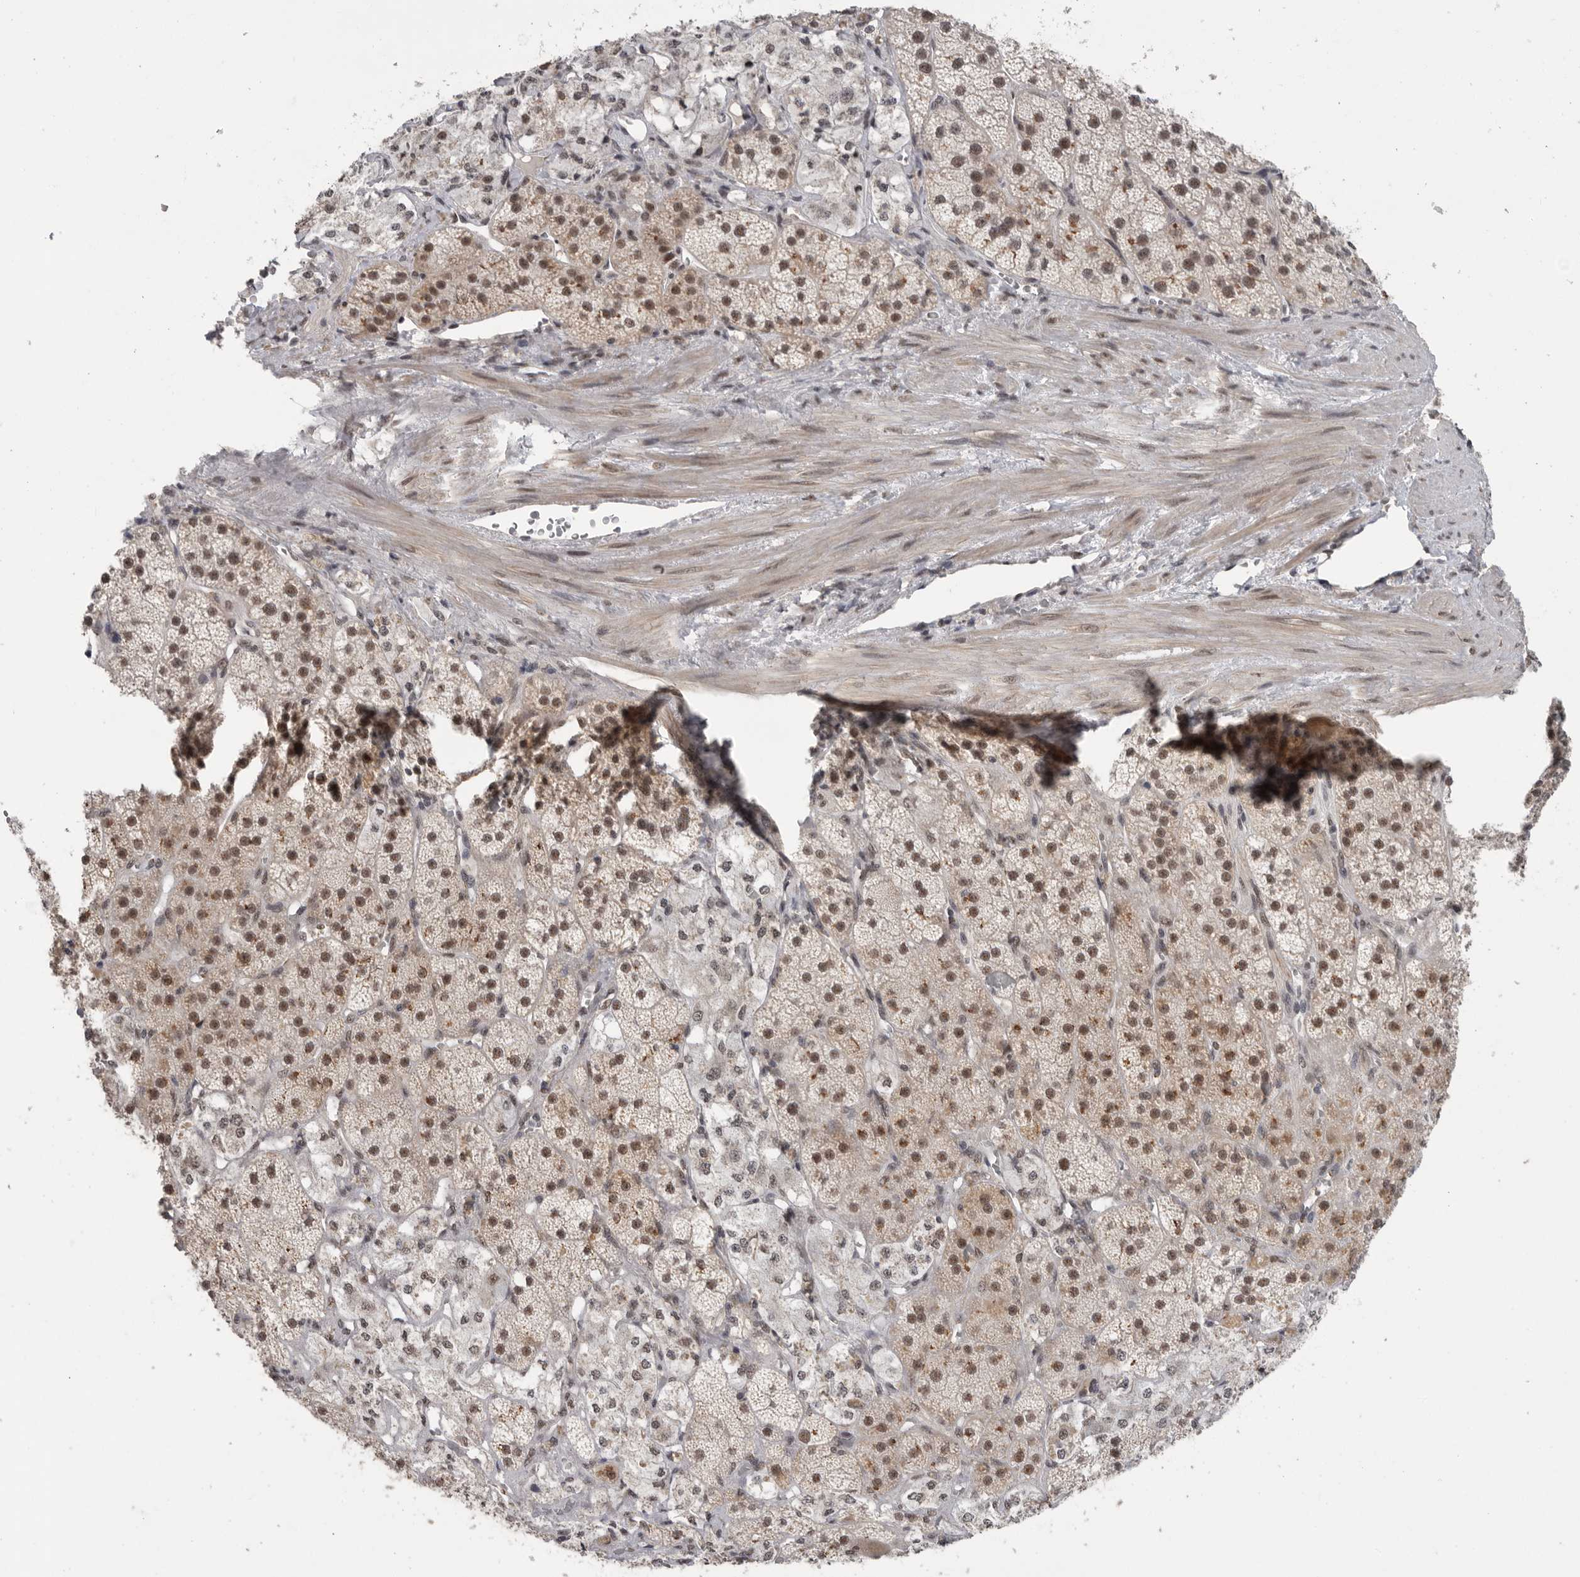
{"staining": {"intensity": "moderate", "quantity": ">75%", "location": "cytoplasmic/membranous,nuclear"}, "tissue": "adrenal gland", "cell_type": "Glandular cells", "image_type": "normal", "snomed": [{"axis": "morphology", "description": "Normal tissue, NOS"}, {"axis": "topography", "description": "Adrenal gland"}], "caption": "Immunohistochemical staining of benign adrenal gland reveals moderate cytoplasmic/membranous,nuclear protein positivity in about >75% of glandular cells. Ihc stains the protein in brown and the nuclei are stained blue.", "gene": "PPP1R10", "patient": {"sex": "male", "age": 57}}